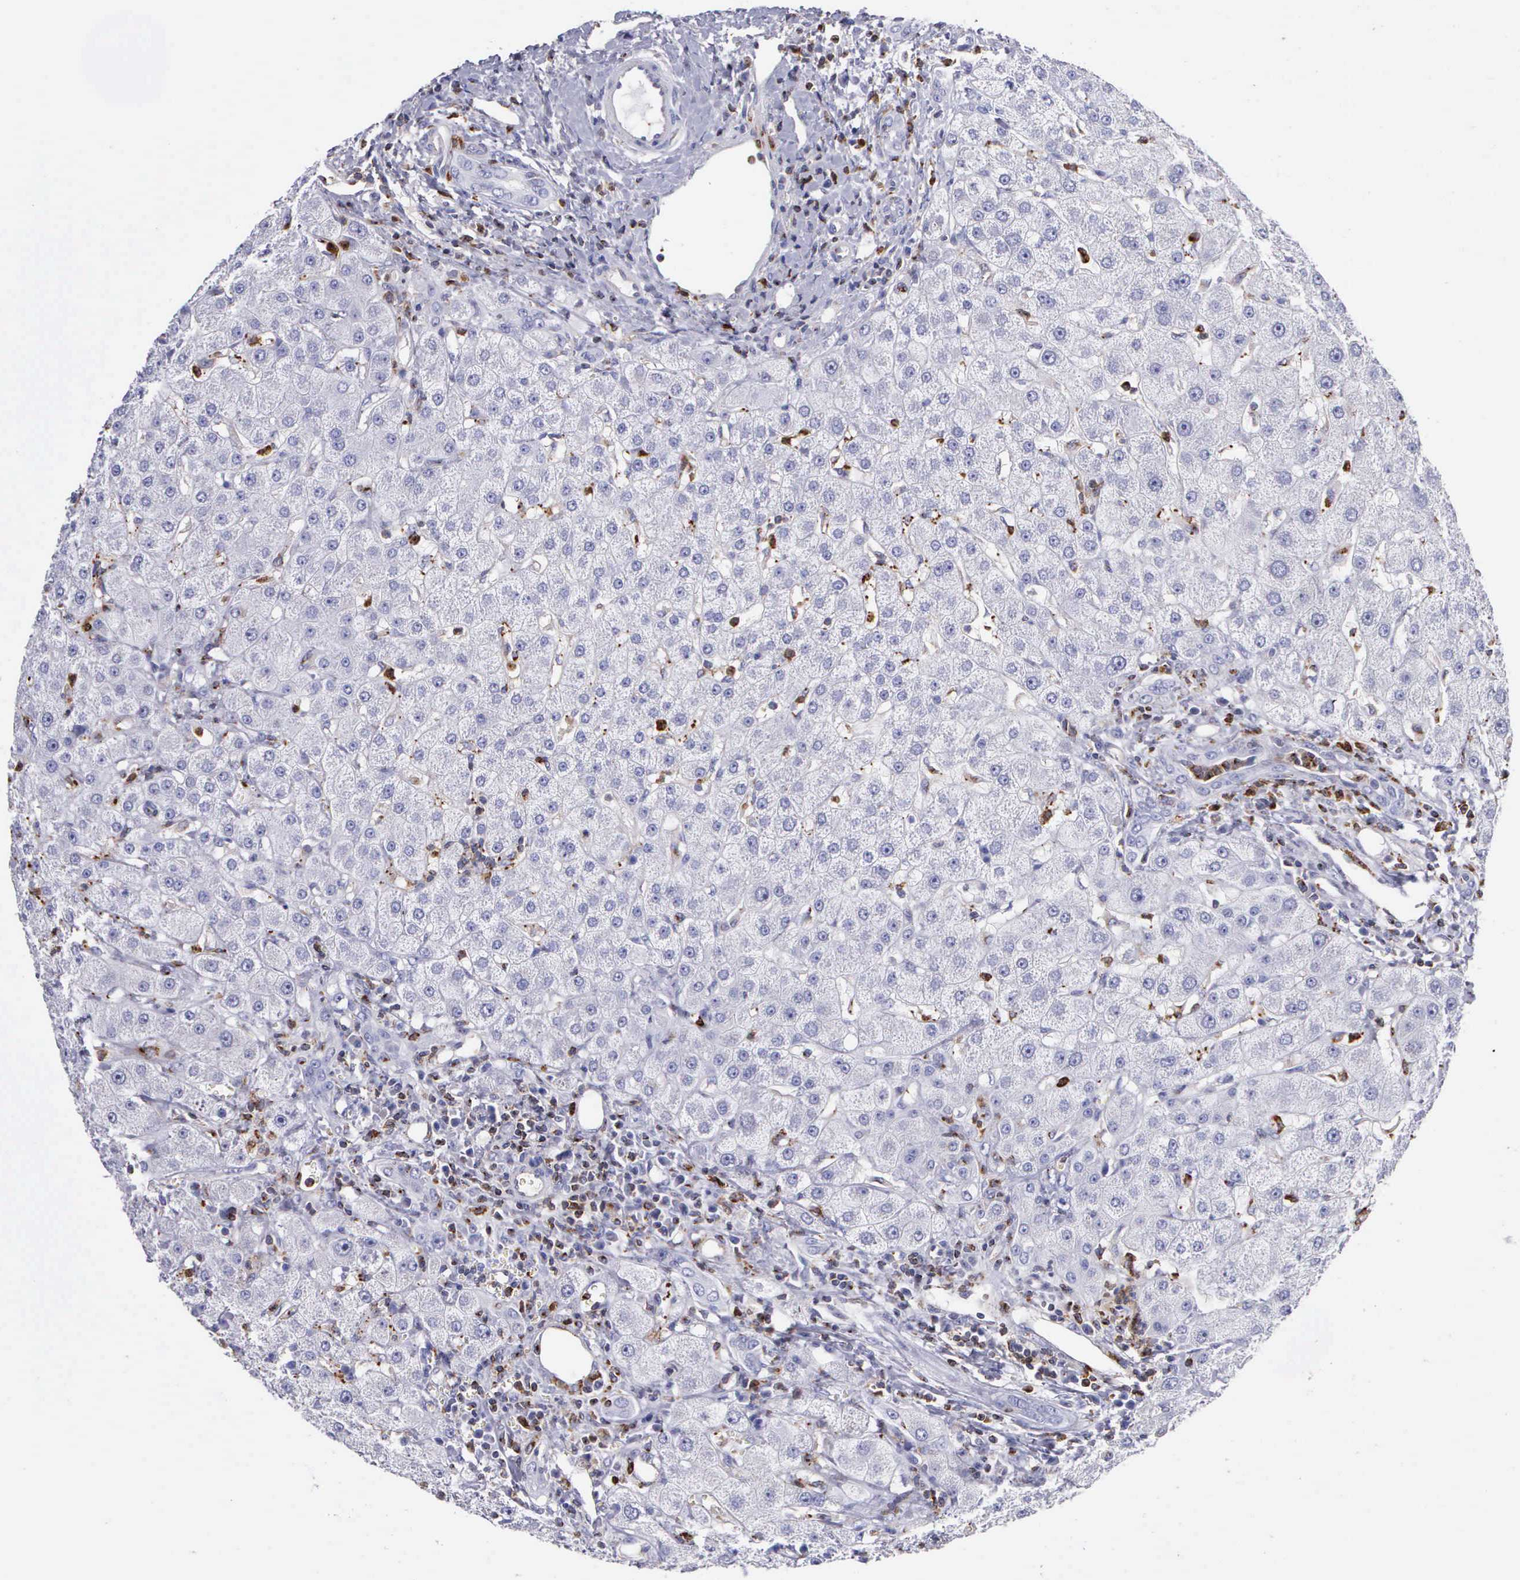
{"staining": {"intensity": "negative", "quantity": "none", "location": "none"}, "tissue": "liver", "cell_type": "Cholangiocytes", "image_type": "normal", "snomed": [{"axis": "morphology", "description": "Normal tissue, NOS"}, {"axis": "topography", "description": "Liver"}], "caption": "The photomicrograph exhibits no significant expression in cholangiocytes of liver.", "gene": "SRGN", "patient": {"sex": "female", "age": 79}}